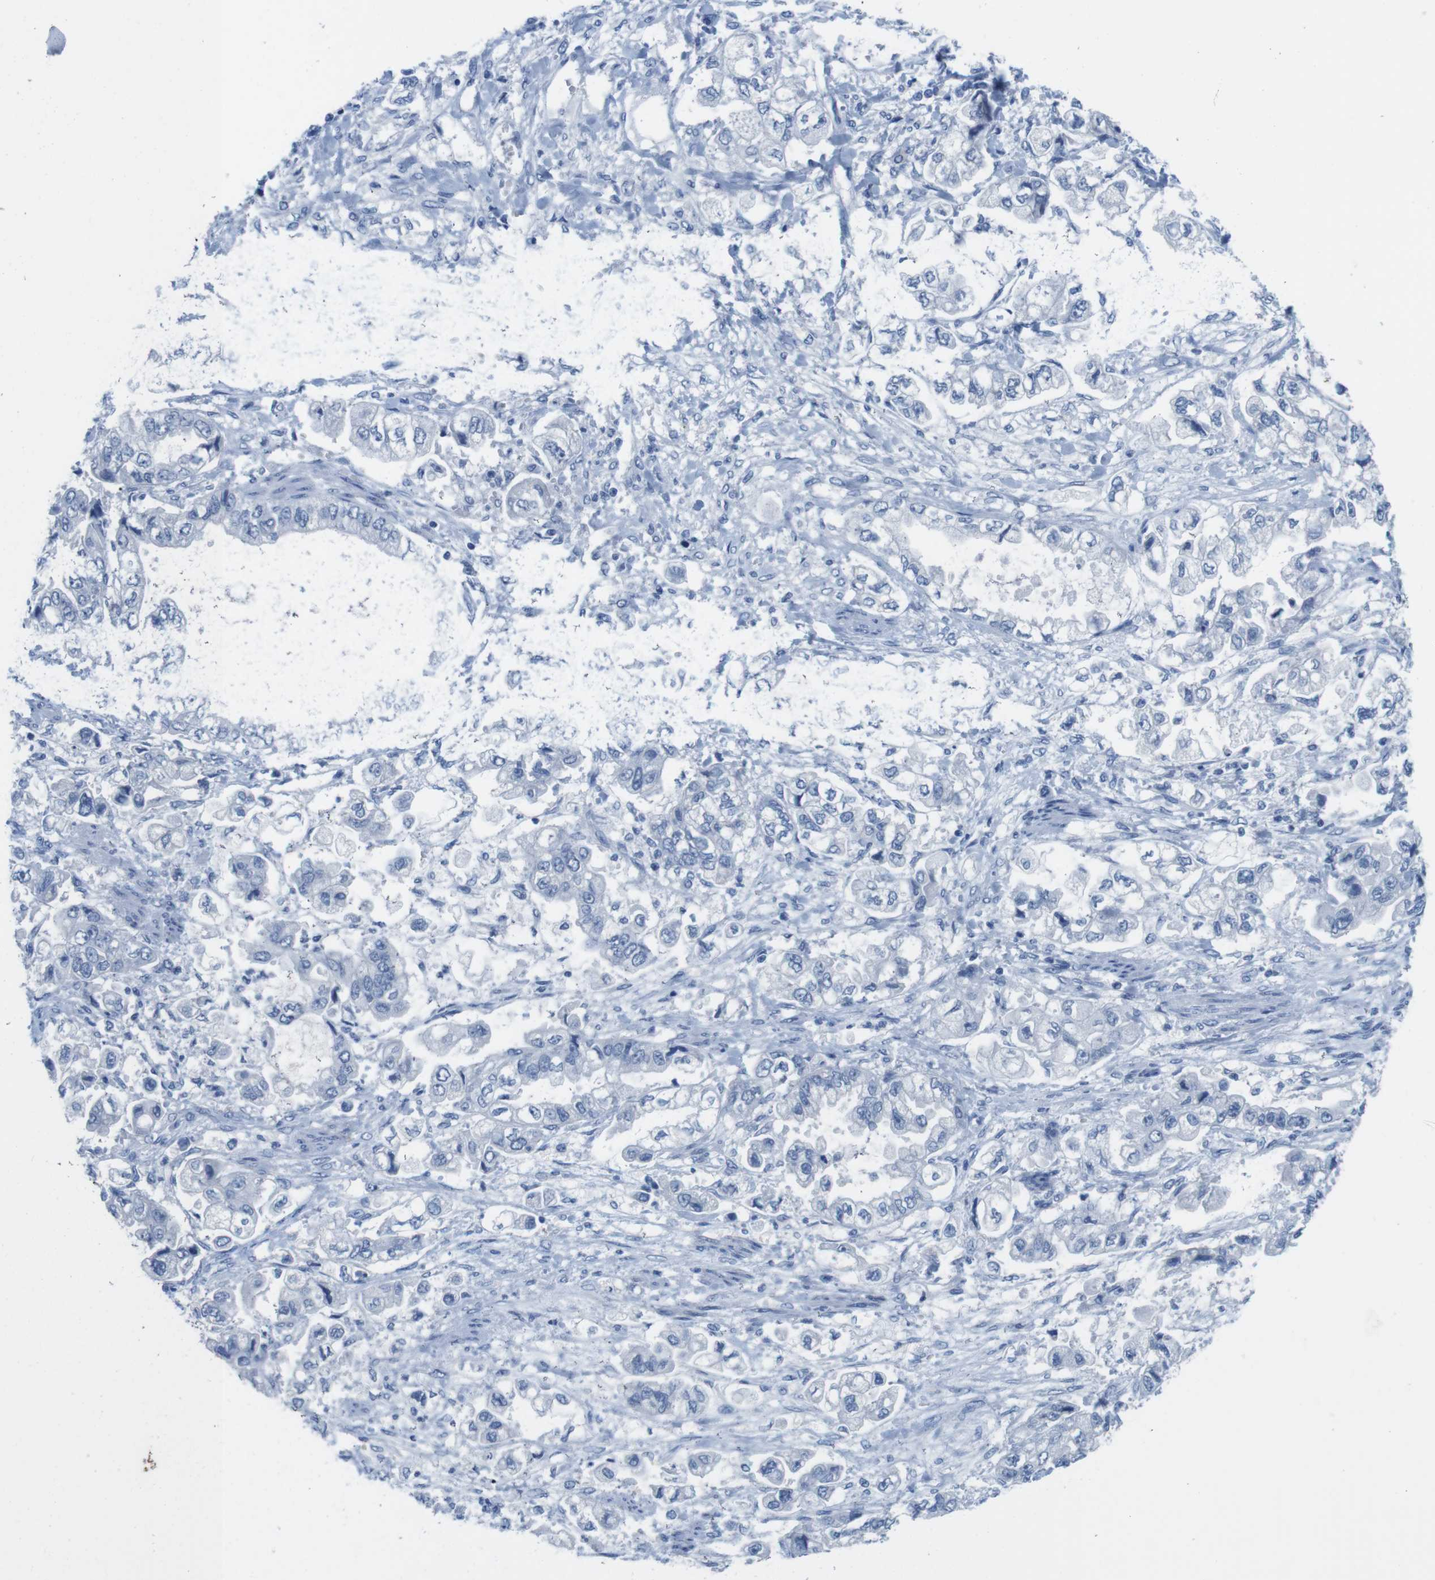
{"staining": {"intensity": "negative", "quantity": "none", "location": "none"}, "tissue": "stomach cancer", "cell_type": "Tumor cells", "image_type": "cancer", "snomed": [{"axis": "morphology", "description": "Normal tissue, NOS"}, {"axis": "morphology", "description": "Adenocarcinoma, NOS"}, {"axis": "topography", "description": "Stomach"}], "caption": "Tumor cells are negative for protein expression in human stomach adenocarcinoma.", "gene": "MAP6", "patient": {"sex": "male", "age": 62}}